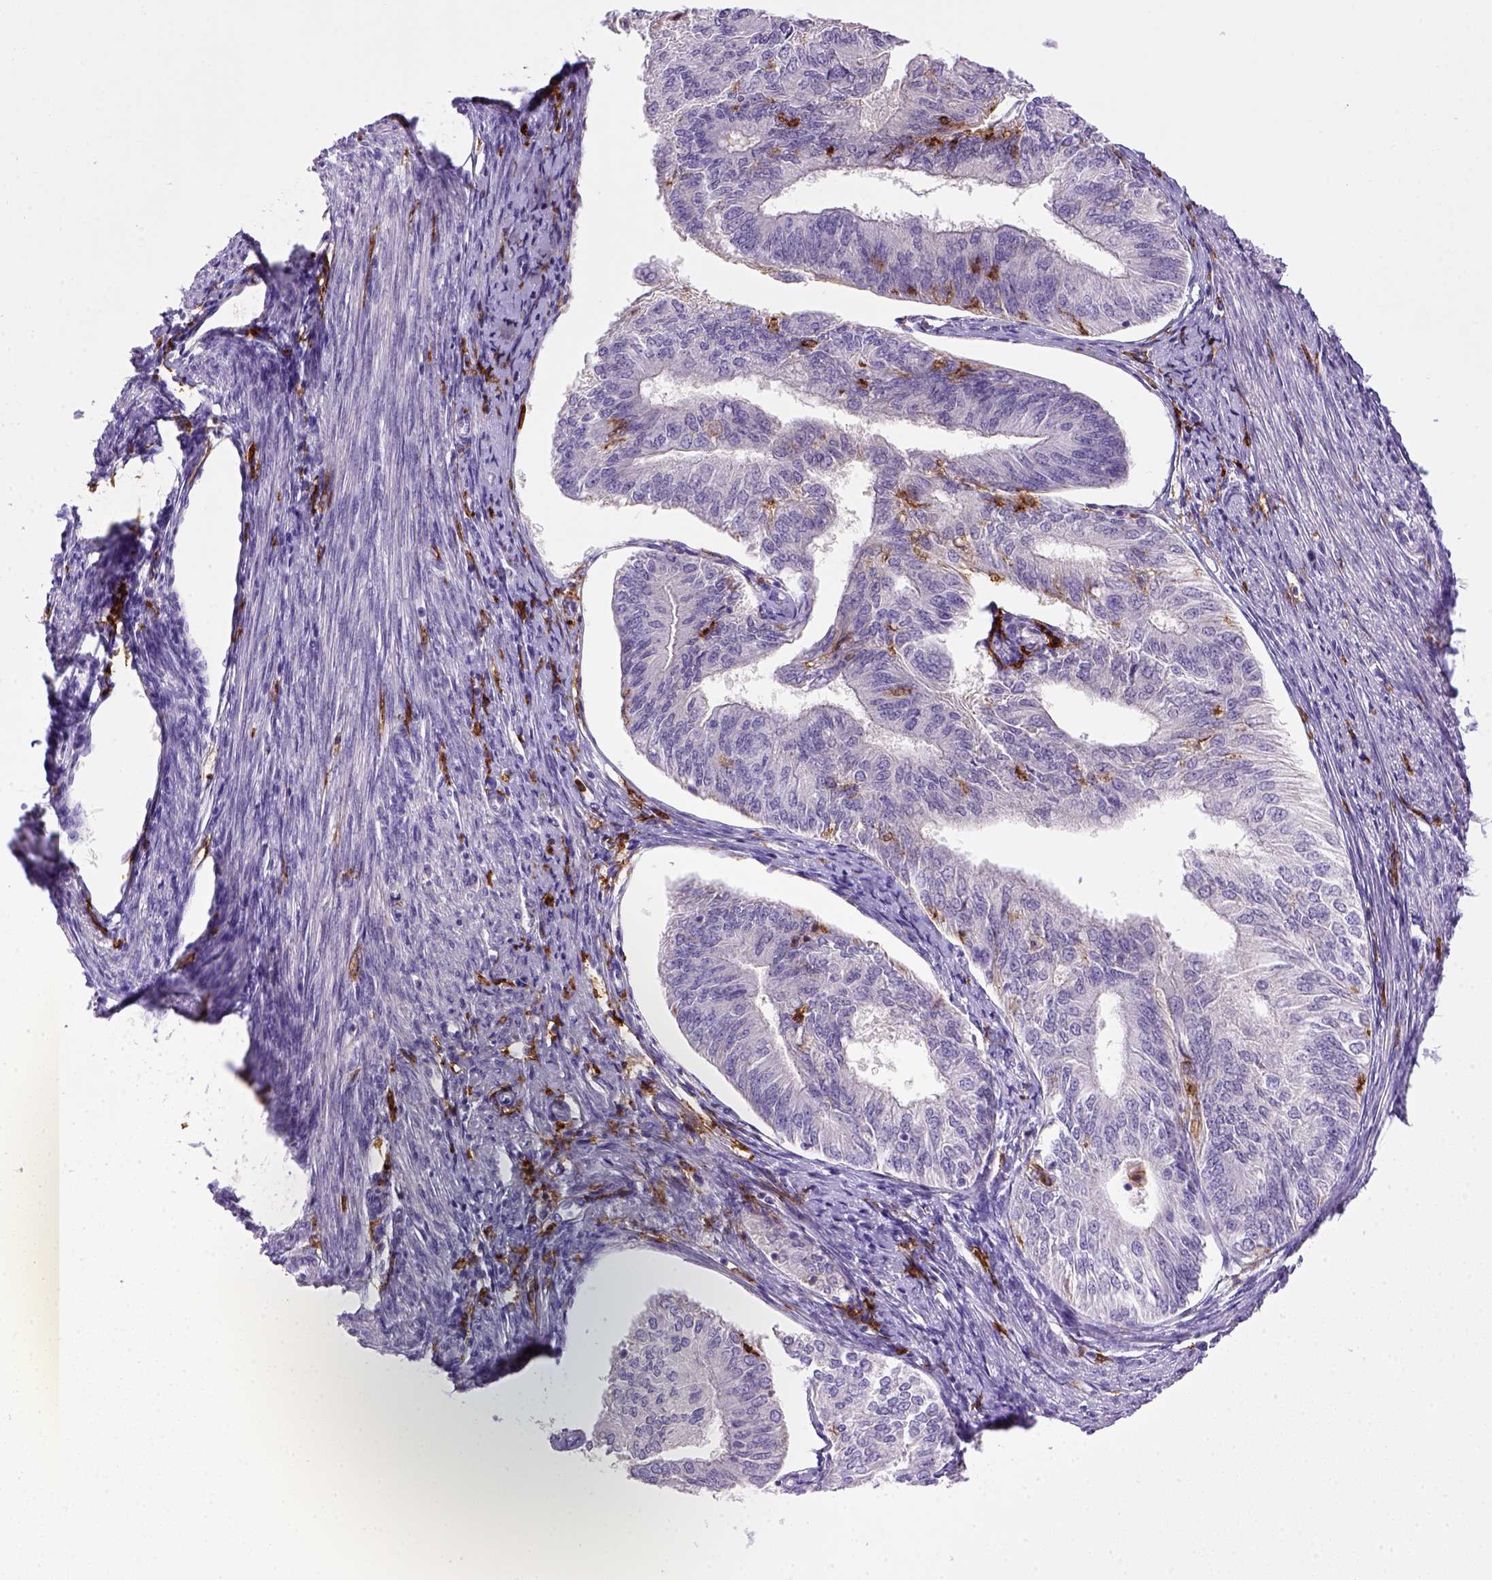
{"staining": {"intensity": "negative", "quantity": "none", "location": "none"}, "tissue": "endometrial cancer", "cell_type": "Tumor cells", "image_type": "cancer", "snomed": [{"axis": "morphology", "description": "Adenocarcinoma, NOS"}, {"axis": "topography", "description": "Endometrium"}], "caption": "Immunohistochemistry (IHC) photomicrograph of human endometrial adenocarcinoma stained for a protein (brown), which demonstrates no expression in tumor cells. (DAB (3,3'-diaminobenzidine) immunohistochemistry (IHC), high magnification).", "gene": "CD14", "patient": {"sex": "female", "age": 58}}